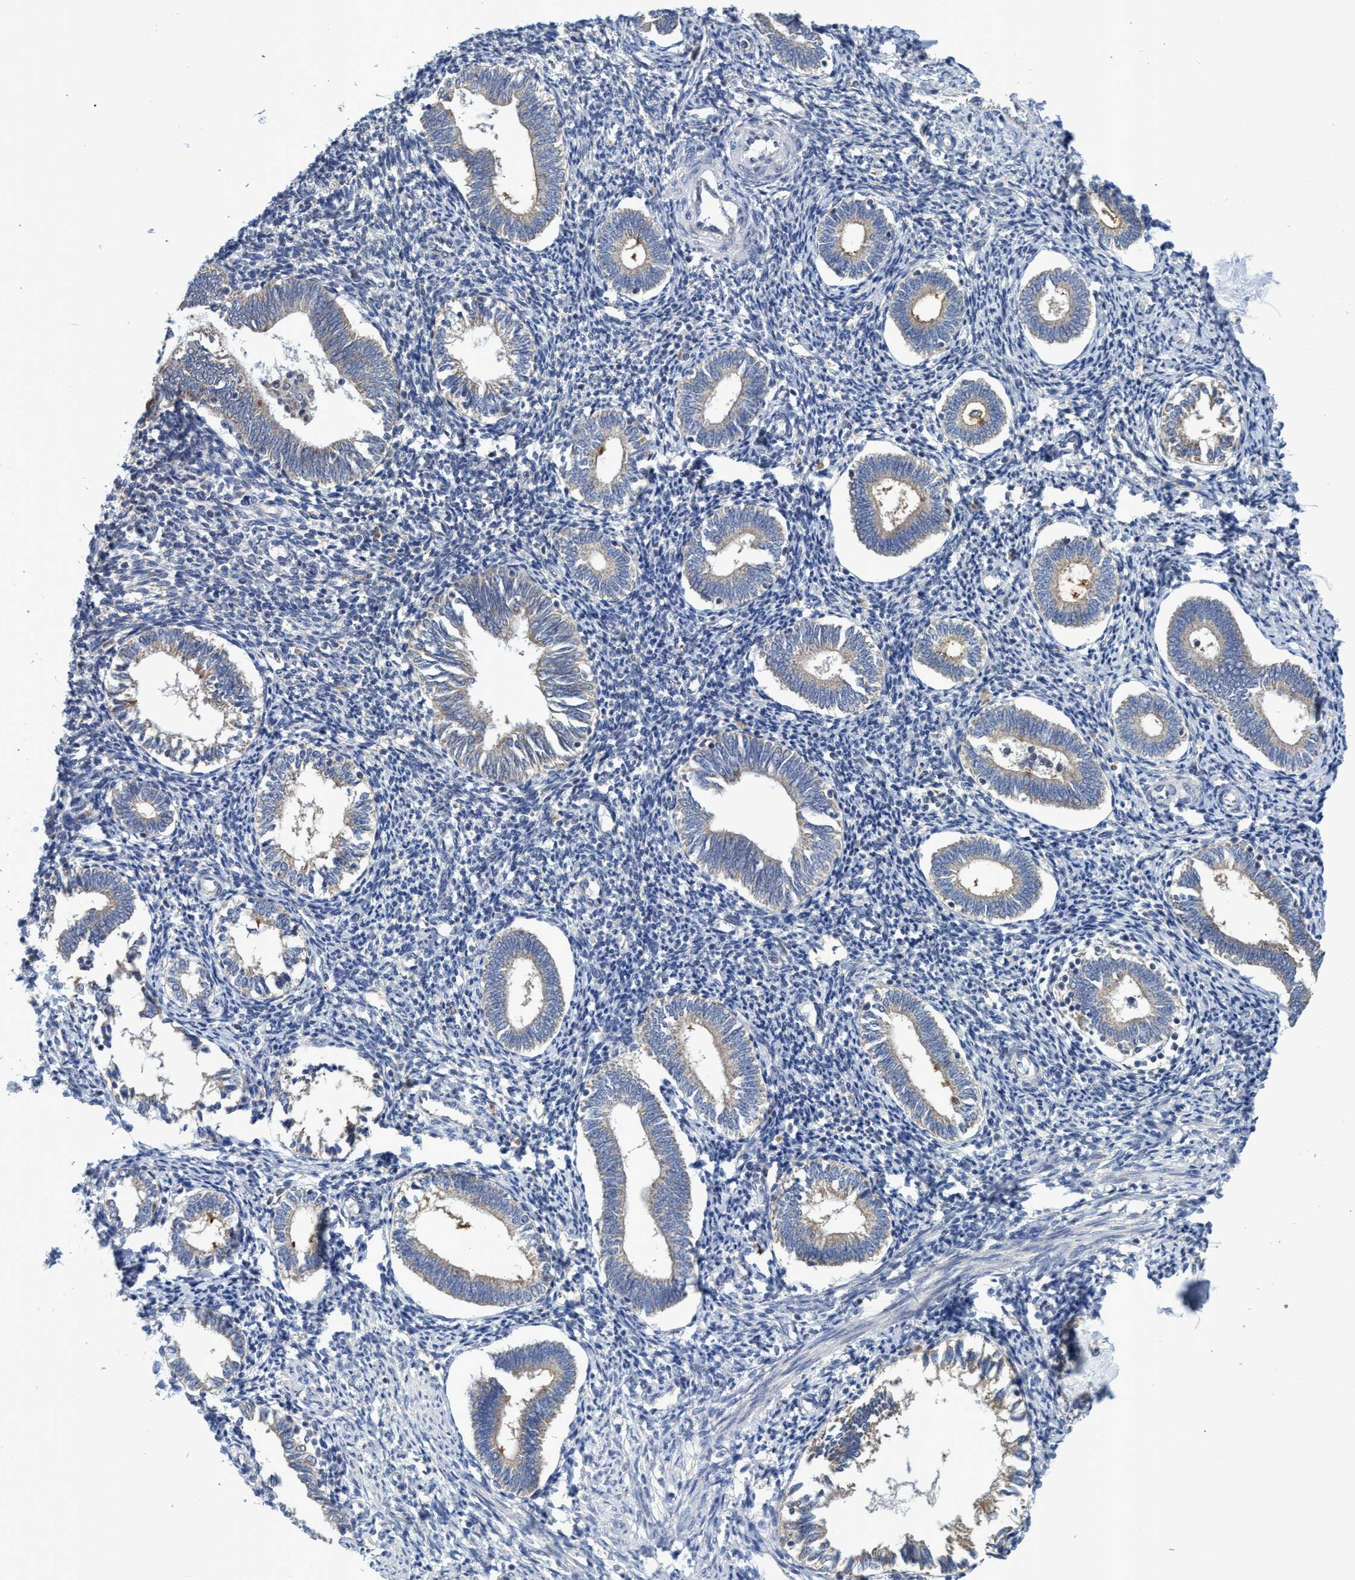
{"staining": {"intensity": "negative", "quantity": "none", "location": "none"}, "tissue": "endometrium", "cell_type": "Cells in endometrial stroma", "image_type": "normal", "snomed": [{"axis": "morphology", "description": "Normal tissue, NOS"}, {"axis": "topography", "description": "Endometrium"}], "caption": "A high-resolution micrograph shows immunohistochemistry (IHC) staining of unremarkable endometrium, which demonstrates no significant staining in cells in endometrial stroma. (DAB immunohistochemistry (IHC) visualized using brightfield microscopy, high magnification).", "gene": "NAT16", "patient": {"sex": "female", "age": 41}}